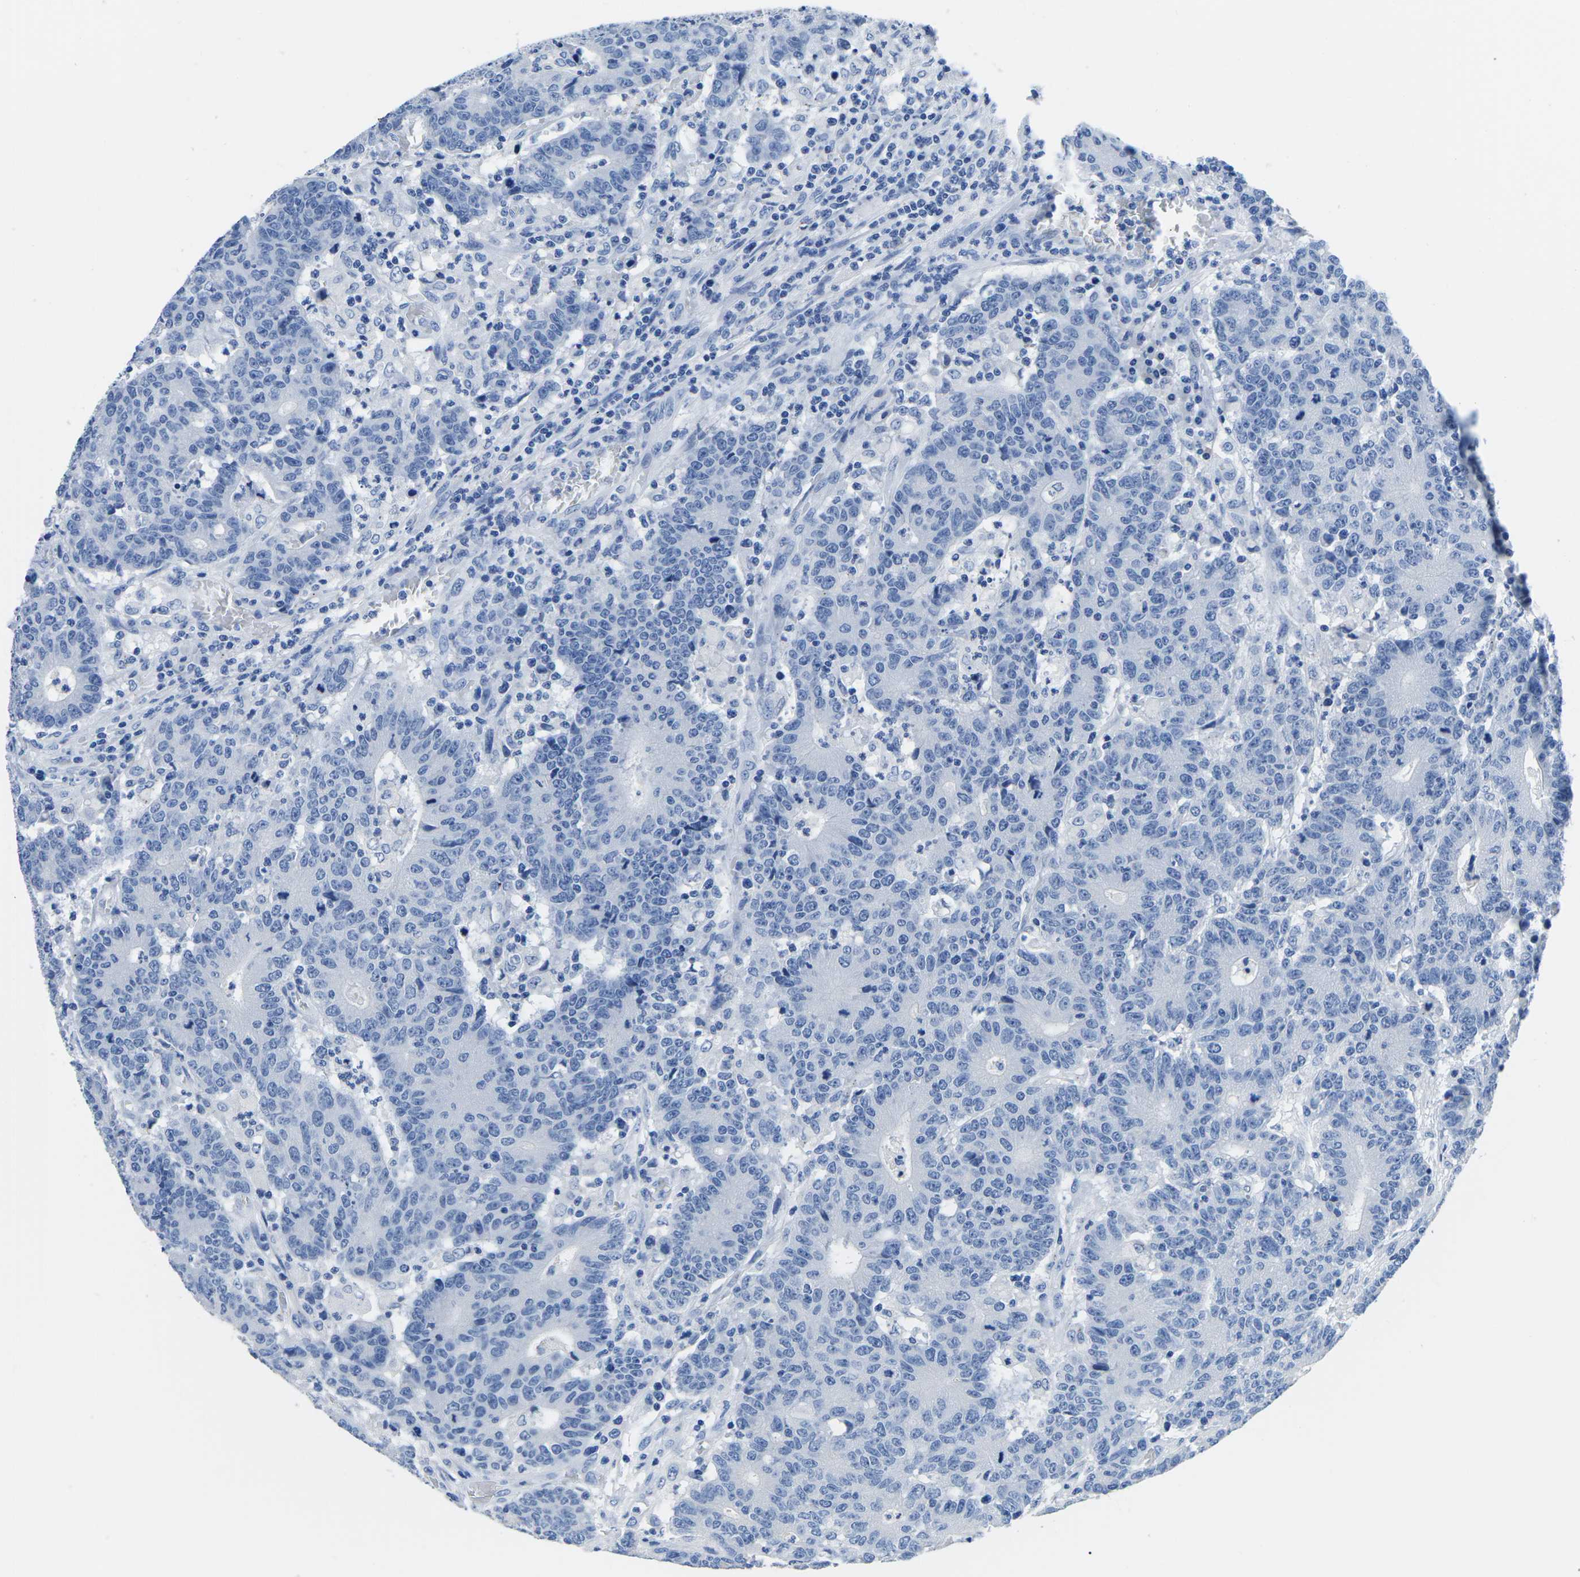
{"staining": {"intensity": "negative", "quantity": "none", "location": "none"}, "tissue": "colorectal cancer", "cell_type": "Tumor cells", "image_type": "cancer", "snomed": [{"axis": "morphology", "description": "Normal tissue, NOS"}, {"axis": "morphology", "description": "Adenocarcinoma, NOS"}, {"axis": "topography", "description": "Colon"}], "caption": "Adenocarcinoma (colorectal) was stained to show a protein in brown. There is no significant positivity in tumor cells. (DAB immunohistochemistry (IHC) with hematoxylin counter stain).", "gene": "CYP1A2", "patient": {"sex": "female", "age": 75}}